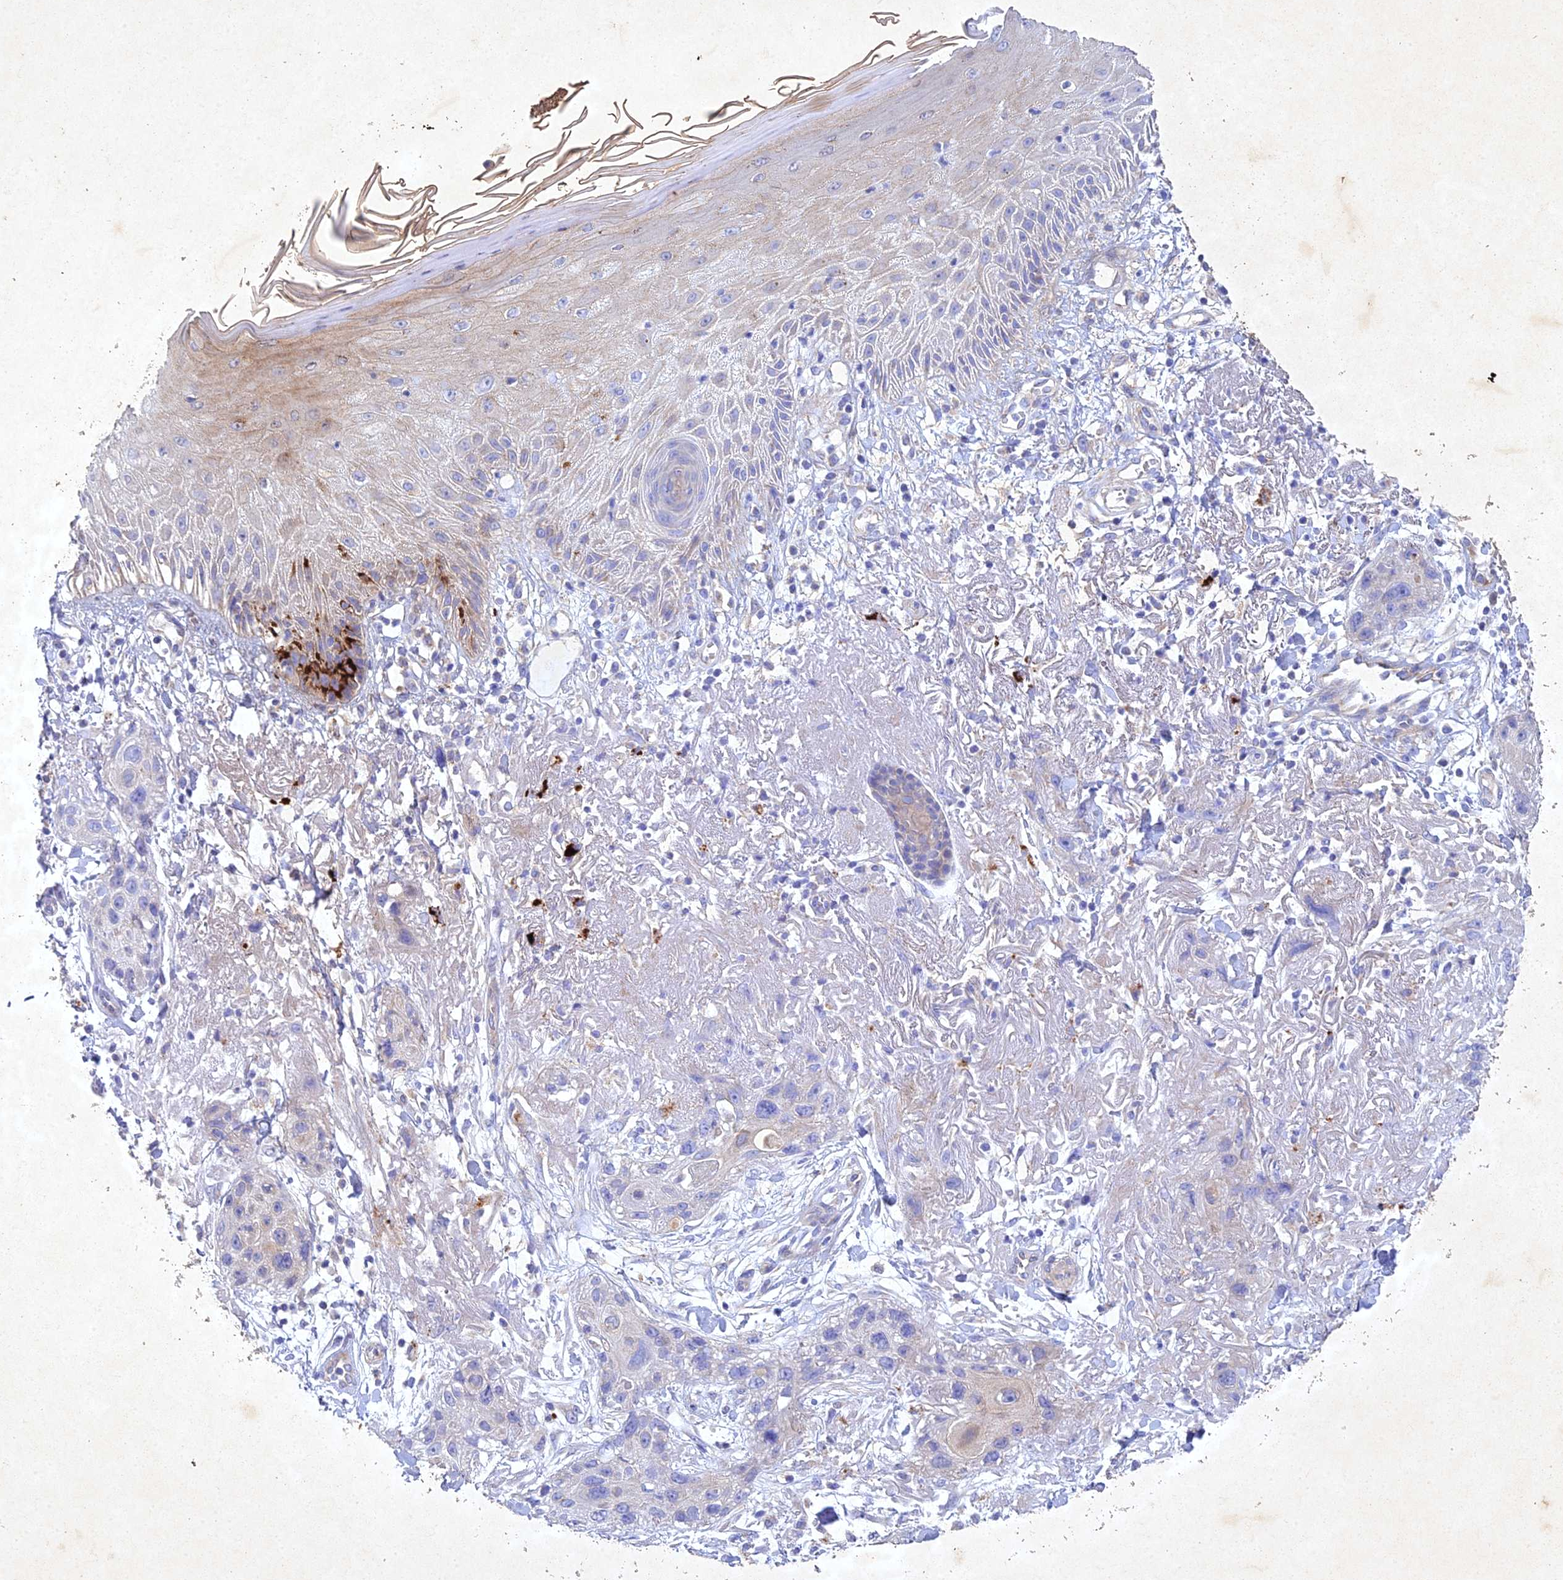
{"staining": {"intensity": "negative", "quantity": "none", "location": "none"}, "tissue": "skin cancer", "cell_type": "Tumor cells", "image_type": "cancer", "snomed": [{"axis": "morphology", "description": "Normal tissue, NOS"}, {"axis": "morphology", "description": "Squamous cell carcinoma, NOS"}, {"axis": "topography", "description": "Skin"}], "caption": "Tumor cells show no significant protein positivity in squamous cell carcinoma (skin). (DAB immunohistochemistry (IHC), high magnification).", "gene": "NDUFV1", "patient": {"sex": "male", "age": 72}}